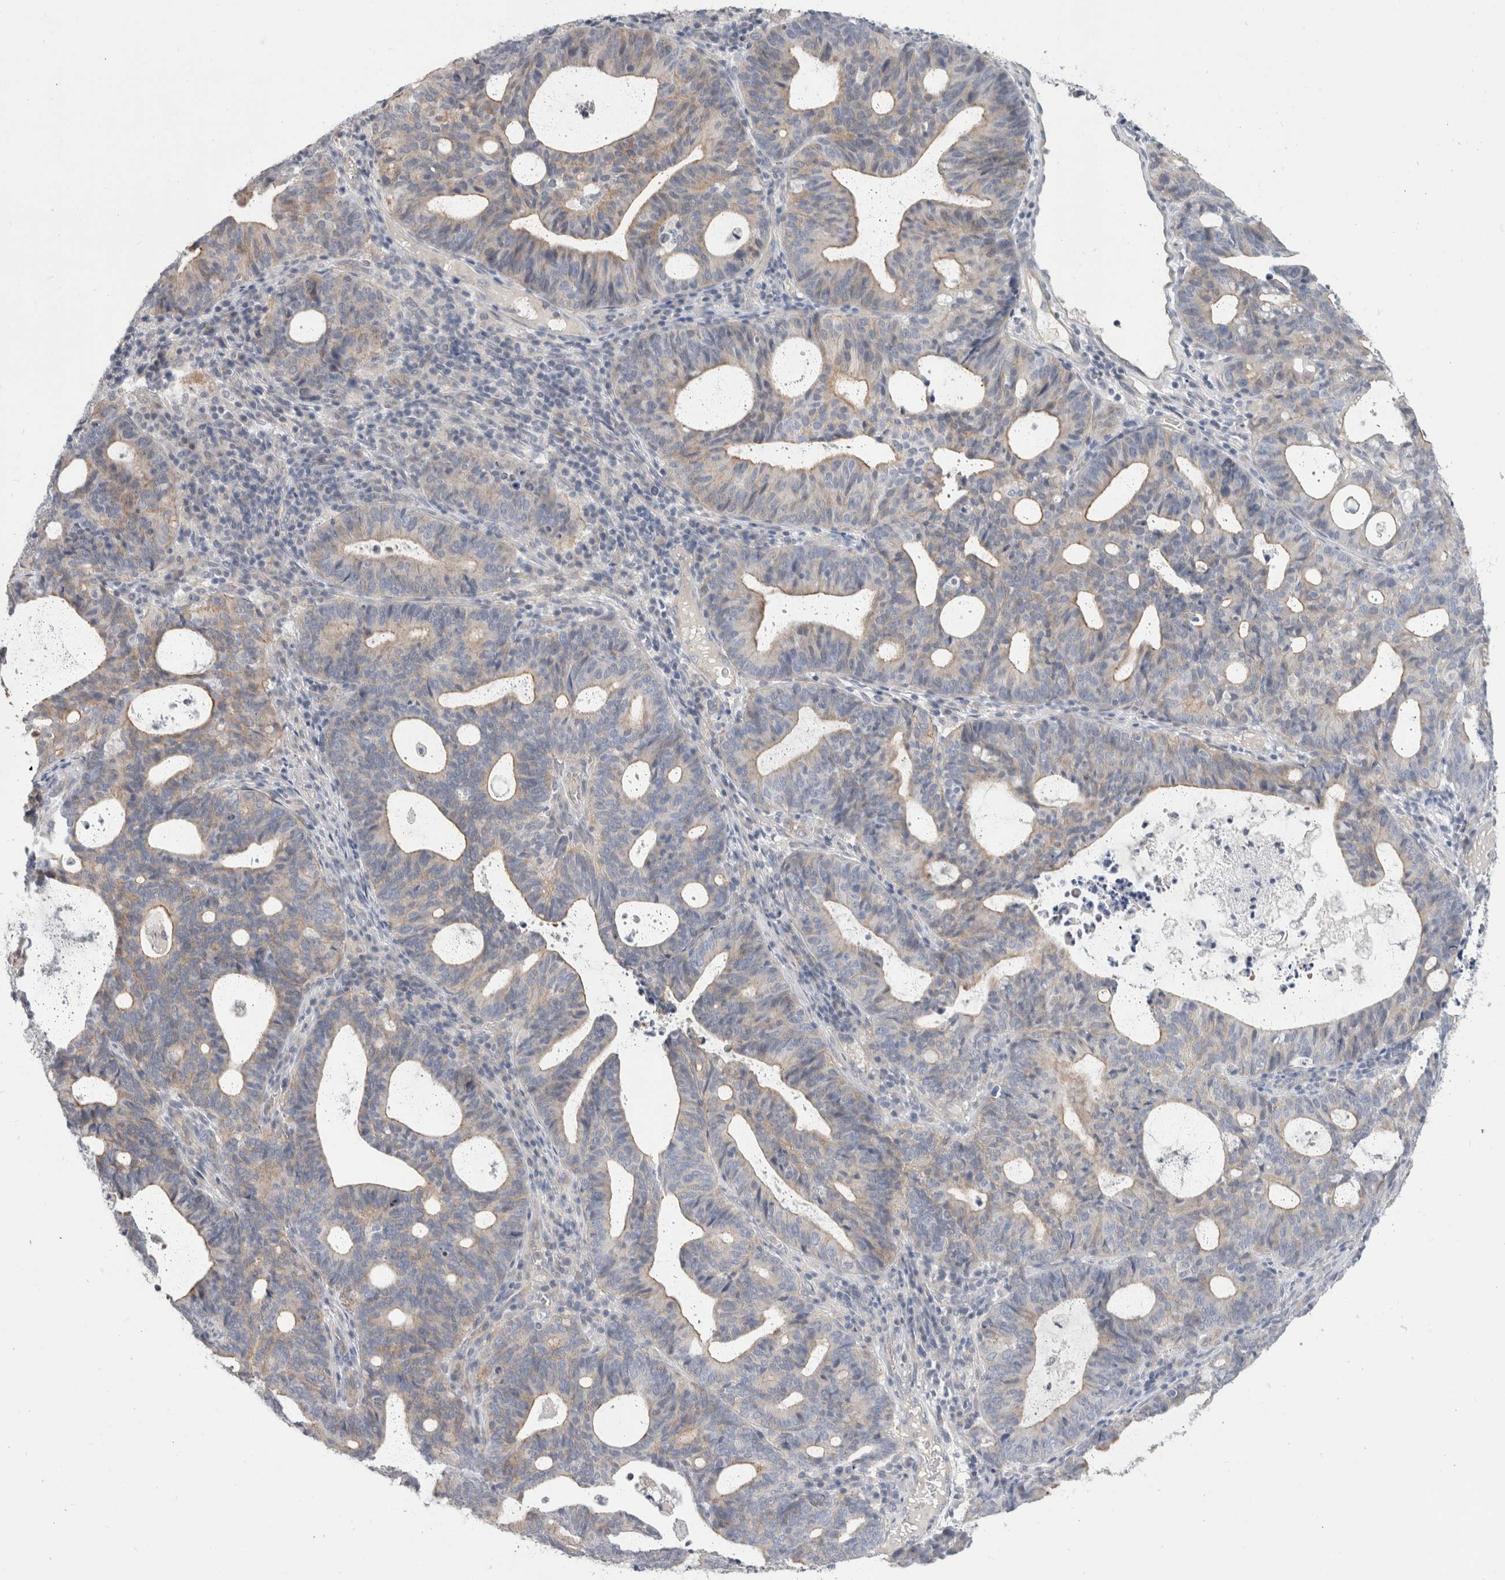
{"staining": {"intensity": "weak", "quantity": "25%-75%", "location": "cytoplasmic/membranous"}, "tissue": "endometrial cancer", "cell_type": "Tumor cells", "image_type": "cancer", "snomed": [{"axis": "morphology", "description": "Adenocarcinoma, NOS"}, {"axis": "topography", "description": "Uterus"}], "caption": "Protein staining shows weak cytoplasmic/membranous expression in approximately 25%-75% of tumor cells in endometrial cancer (adenocarcinoma).", "gene": "AFP", "patient": {"sex": "female", "age": 83}}